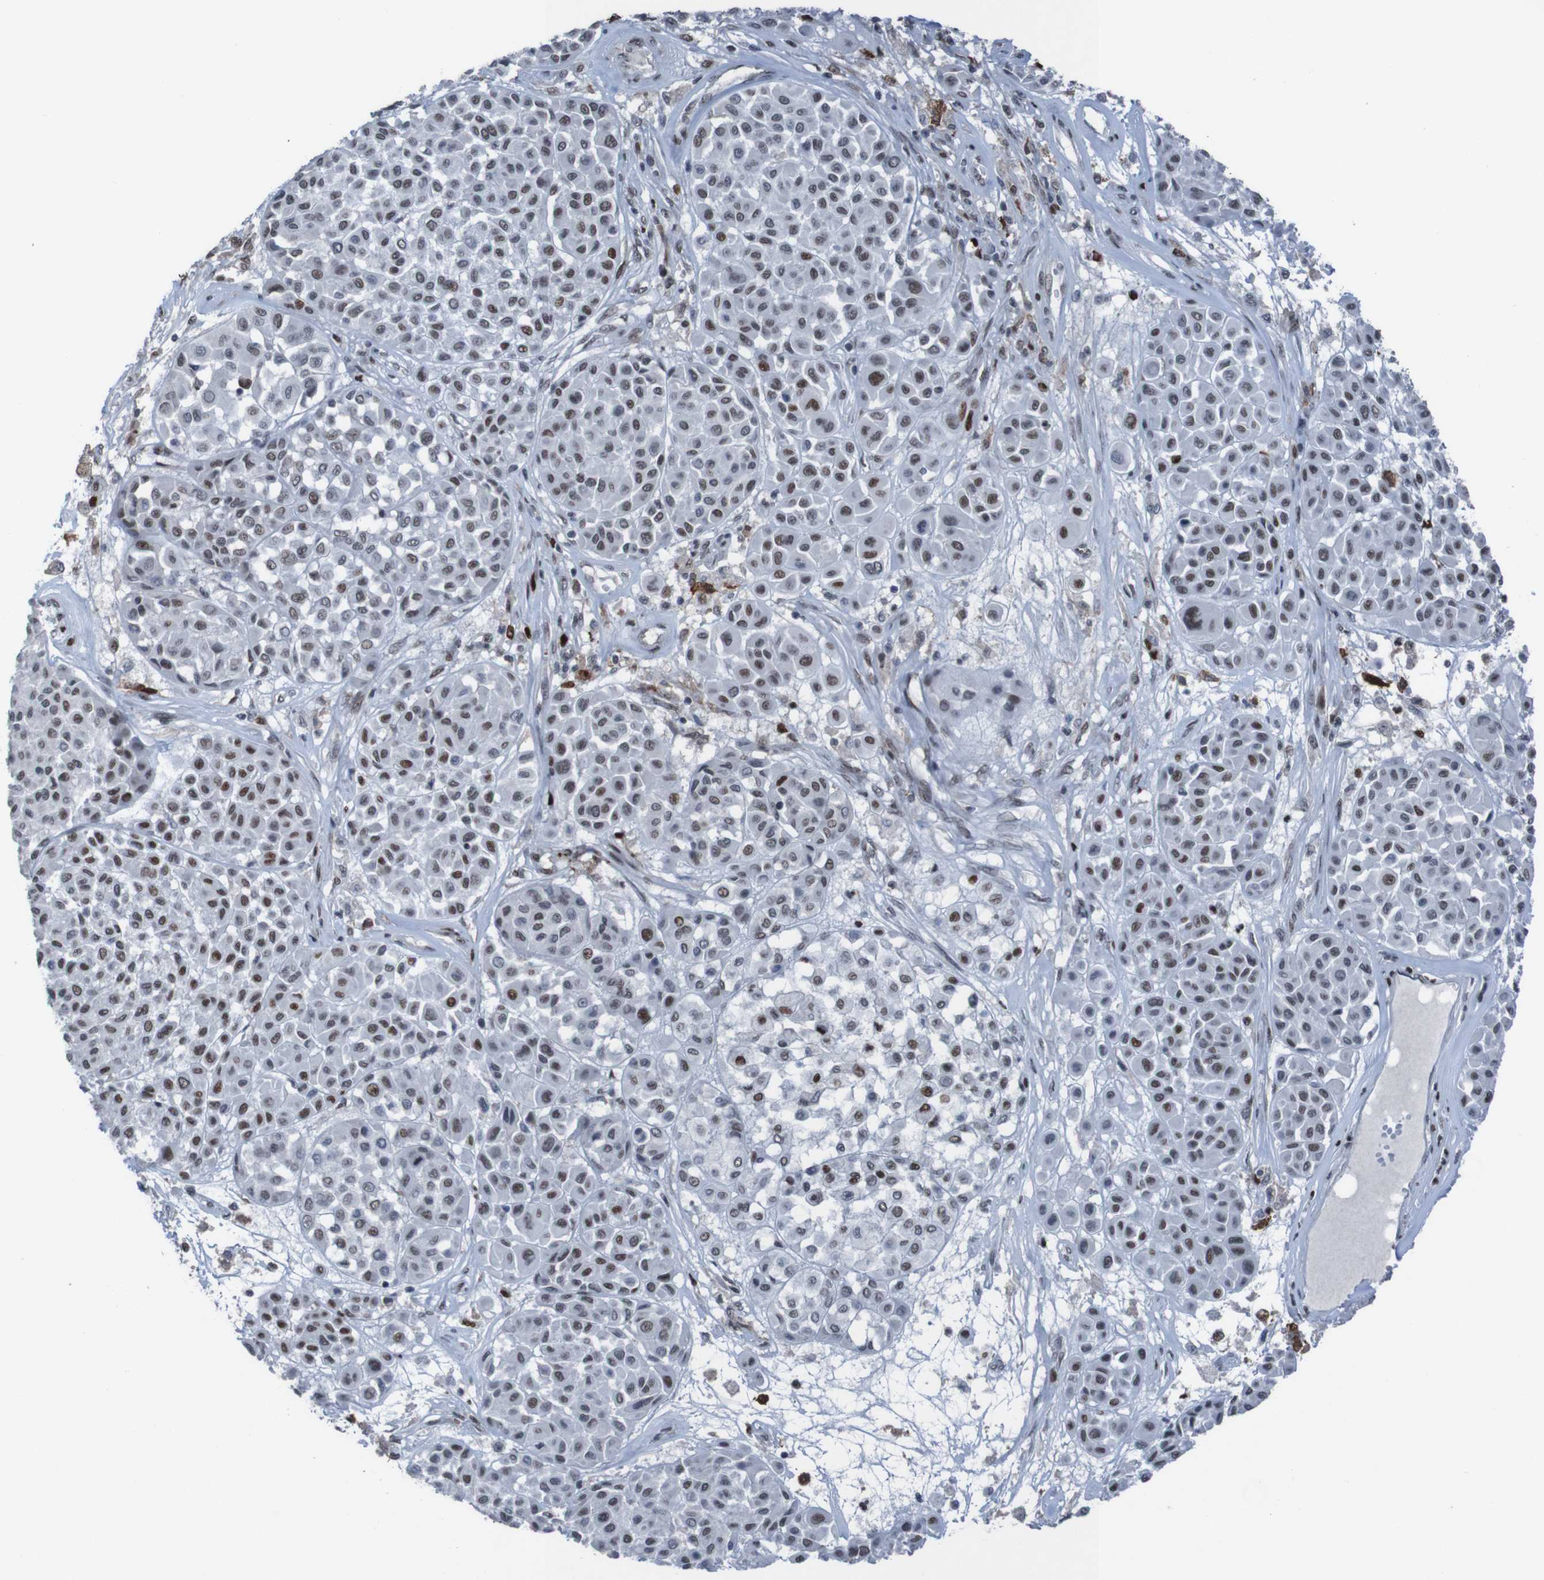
{"staining": {"intensity": "strong", "quantity": "<25%", "location": "nuclear"}, "tissue": "melanoma", "cell_type": "Tumor cells", "image_type": "cancer", "snomed": [{"axis": "morphology", "description": "Malignant melanoma, Metastatic site"}, {"axis": "topography", "description": "Soft tissue"}], "caption": "The immunohistochemical stain shows strong nuclear staining in tumor cells of melanoma tissue. (DAB IHC with brightfield microscopy, high magnification).", "gene": "PHF2", "patient": {"sex": "male", "age": 41}}